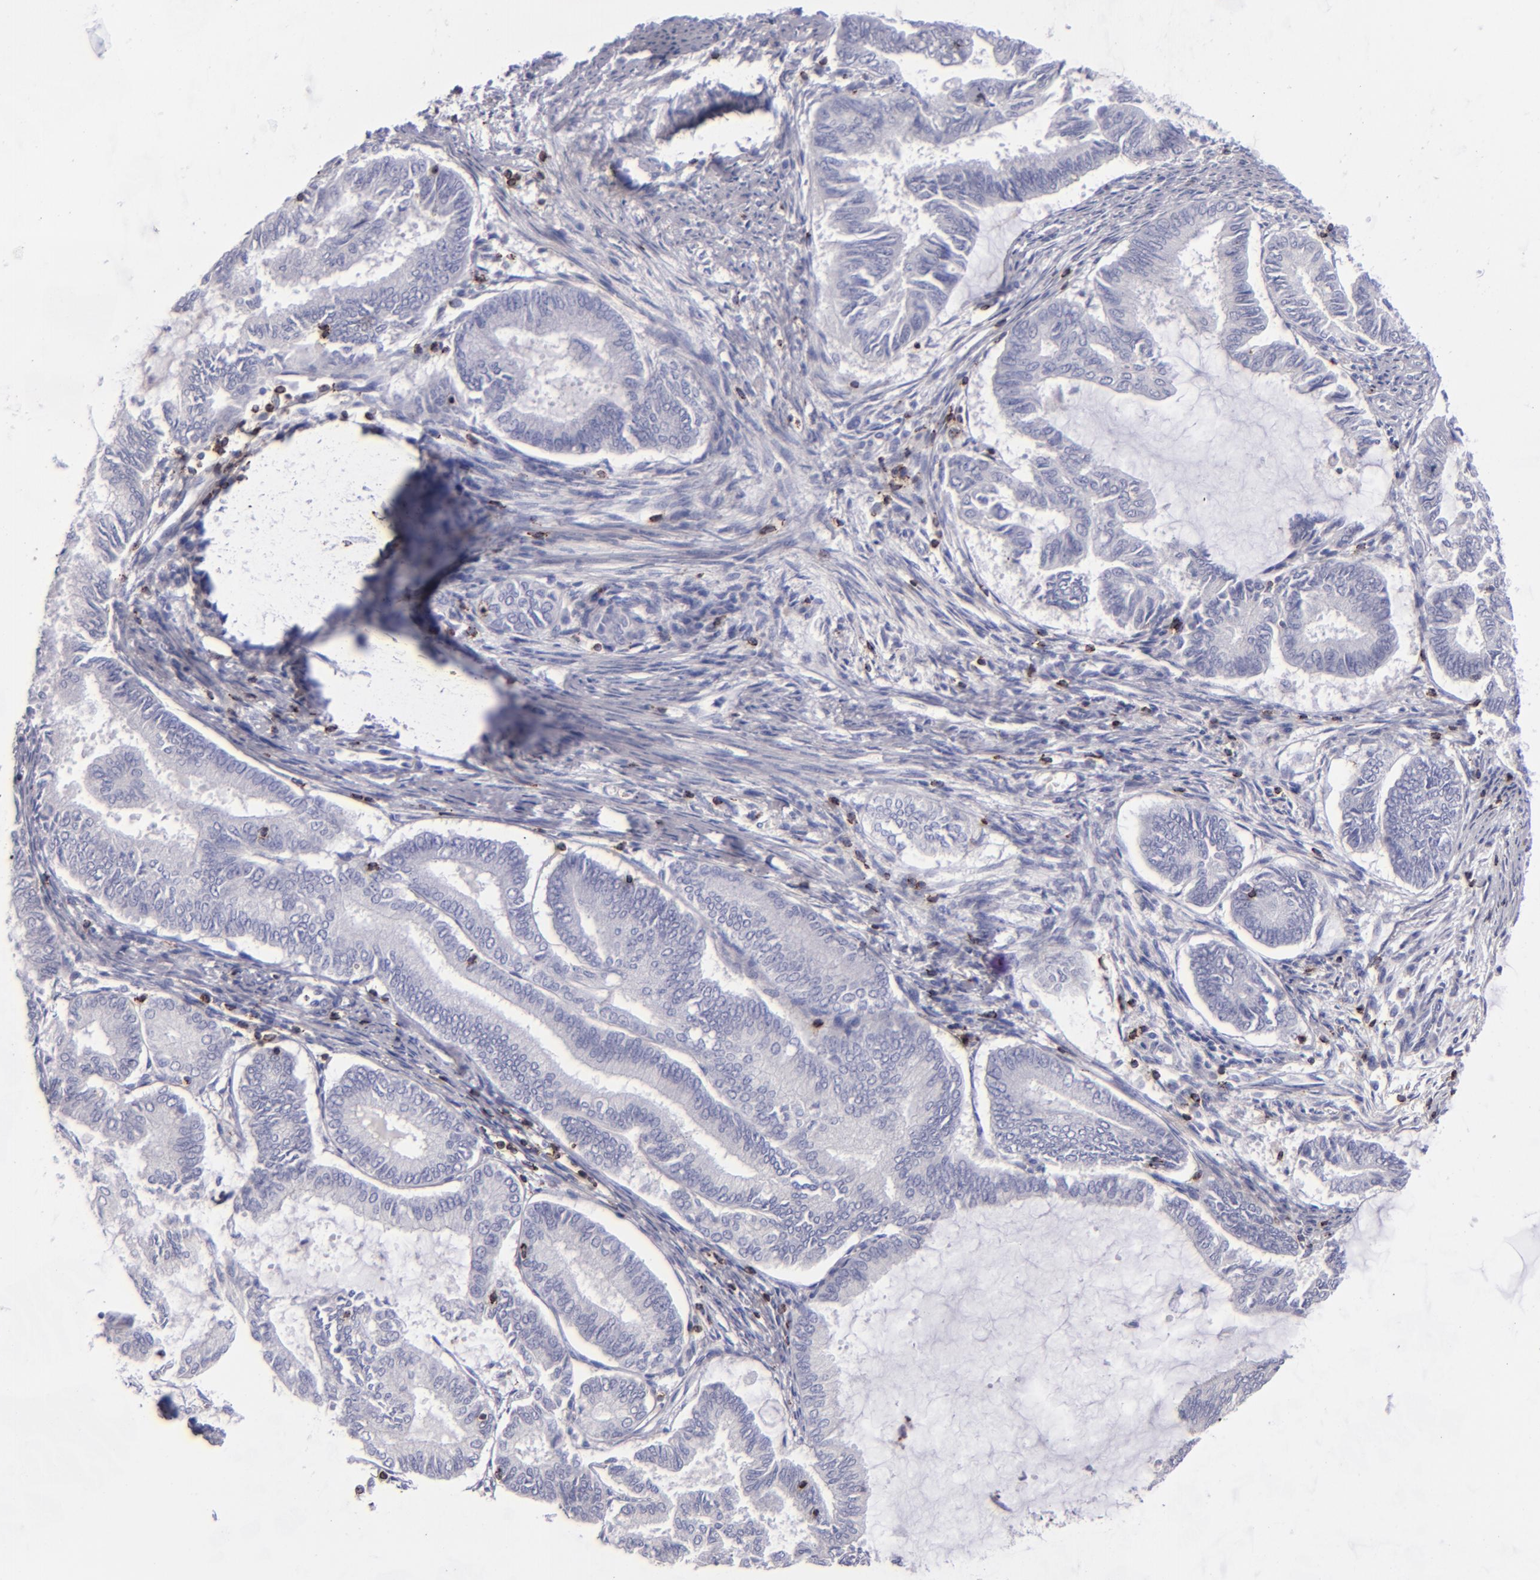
{"staining": {"intensity": "negative", "quantity": "none", "location": "none"}, "tissue": "endometrial cancer", "cell_type": "Tumor cells", "image_type": "cancer", "snomed": [{"axis": "morphology", "description": "Adenocarcinoma, NOS"}, {"axis": "topography", "description": "Endometrium"}], "caption": "DAB immunohistochemical staining of human endometrial adenocarcinoma demonstrates no significant expression in tumor cells.", "gene": "CD2", "patient": {"sex": "female", "age": 86}}